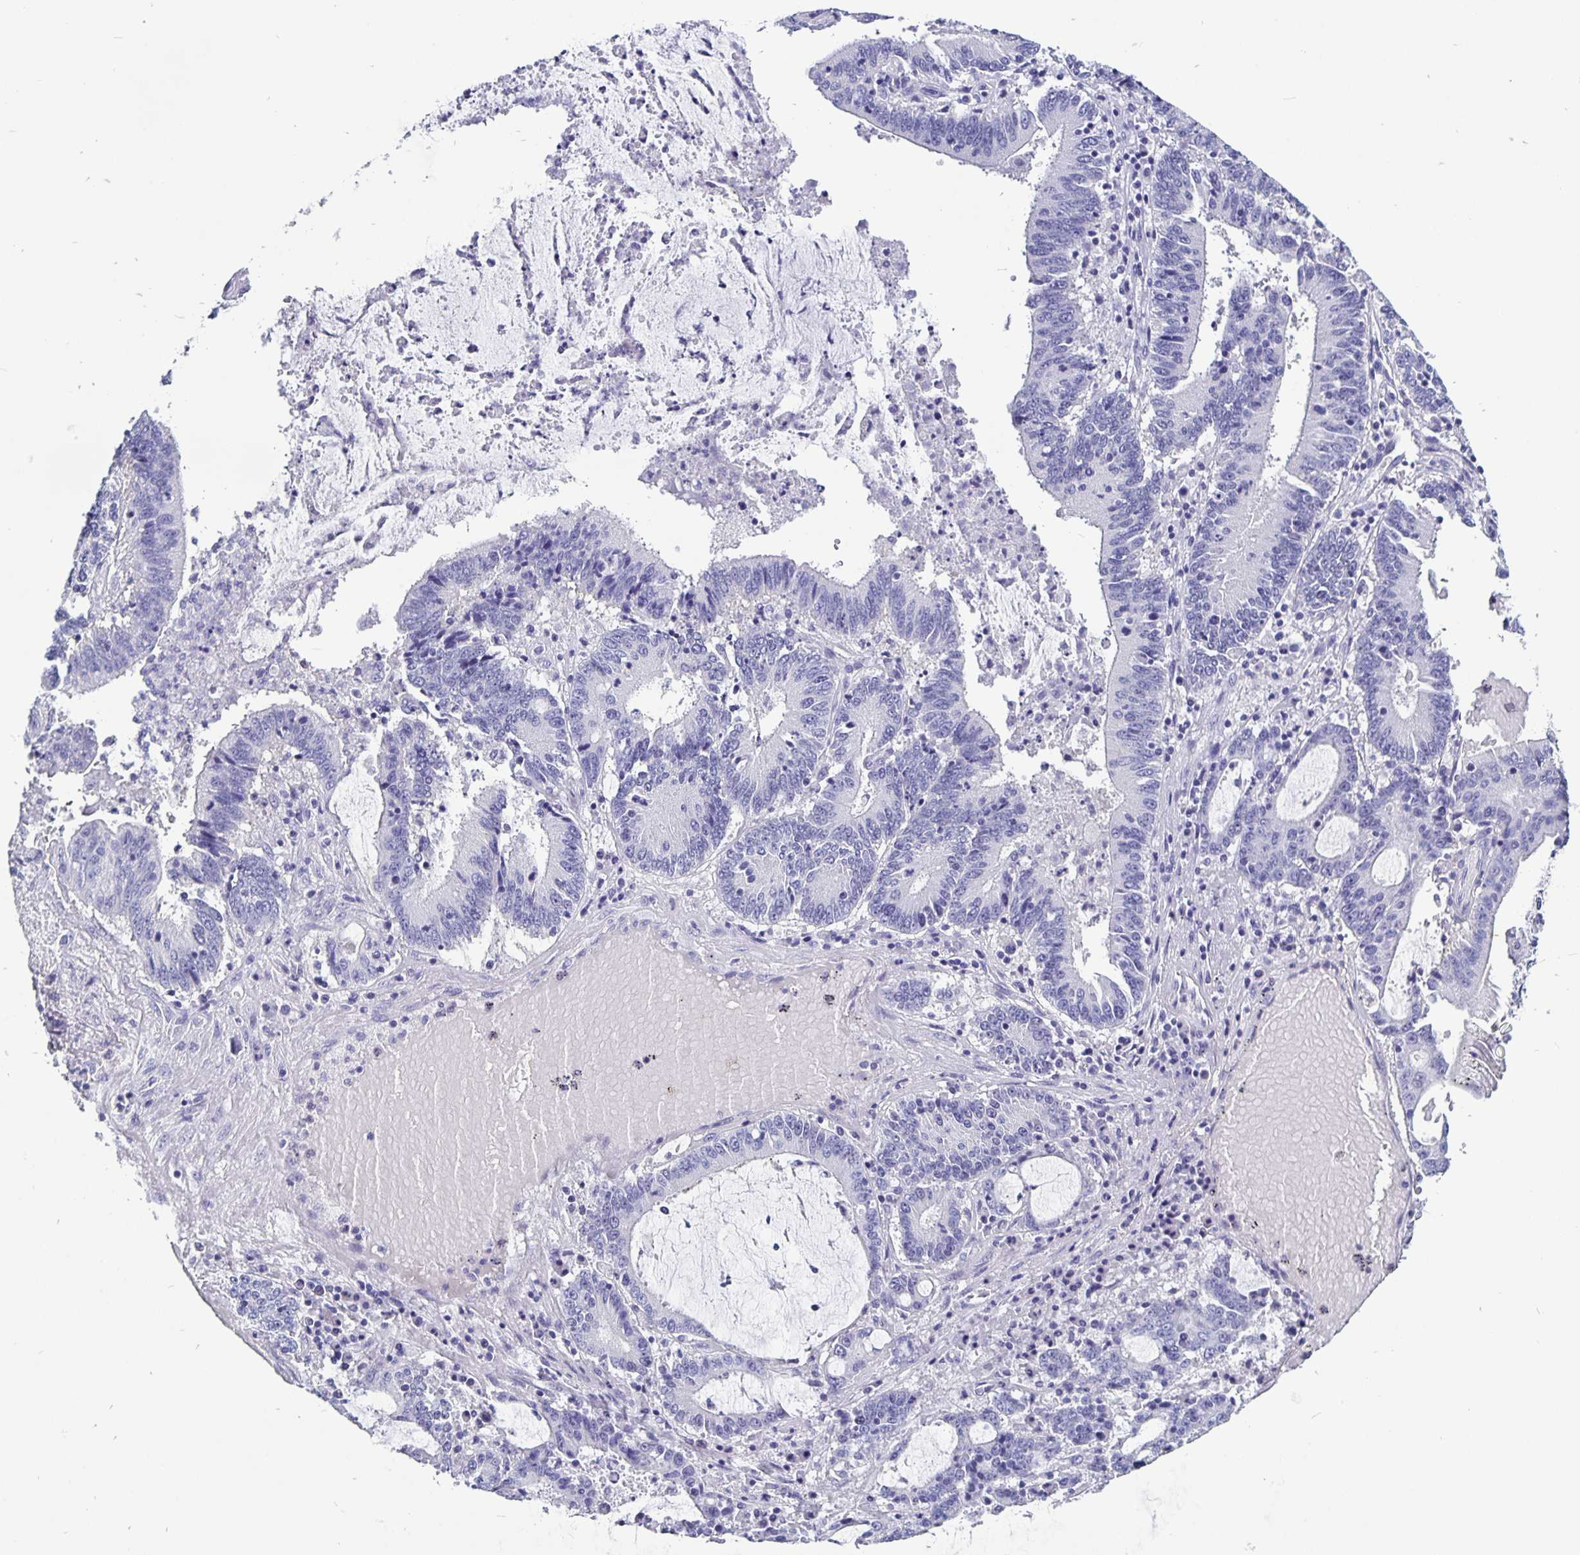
{"staining": {"intensity": "negative", "quantity": "none", "location": "none"}, "tissue": "stomach cancer", "cell_type": "Tumor cells", "image_type": "cancer", "snomed": [{"axis": "morphology", "description": "Adenocarcinoma, NOS"}, {"axis": "topography", "description": "Stomach, upper"}], "caption": "High power microscopy histopathology image of an immunohistochemistry micrograph of stomach cancer, revealing no significant staining in tumor cells.", "gene": "ODF3B", "patient": {"sex": "male", "age": 68}}